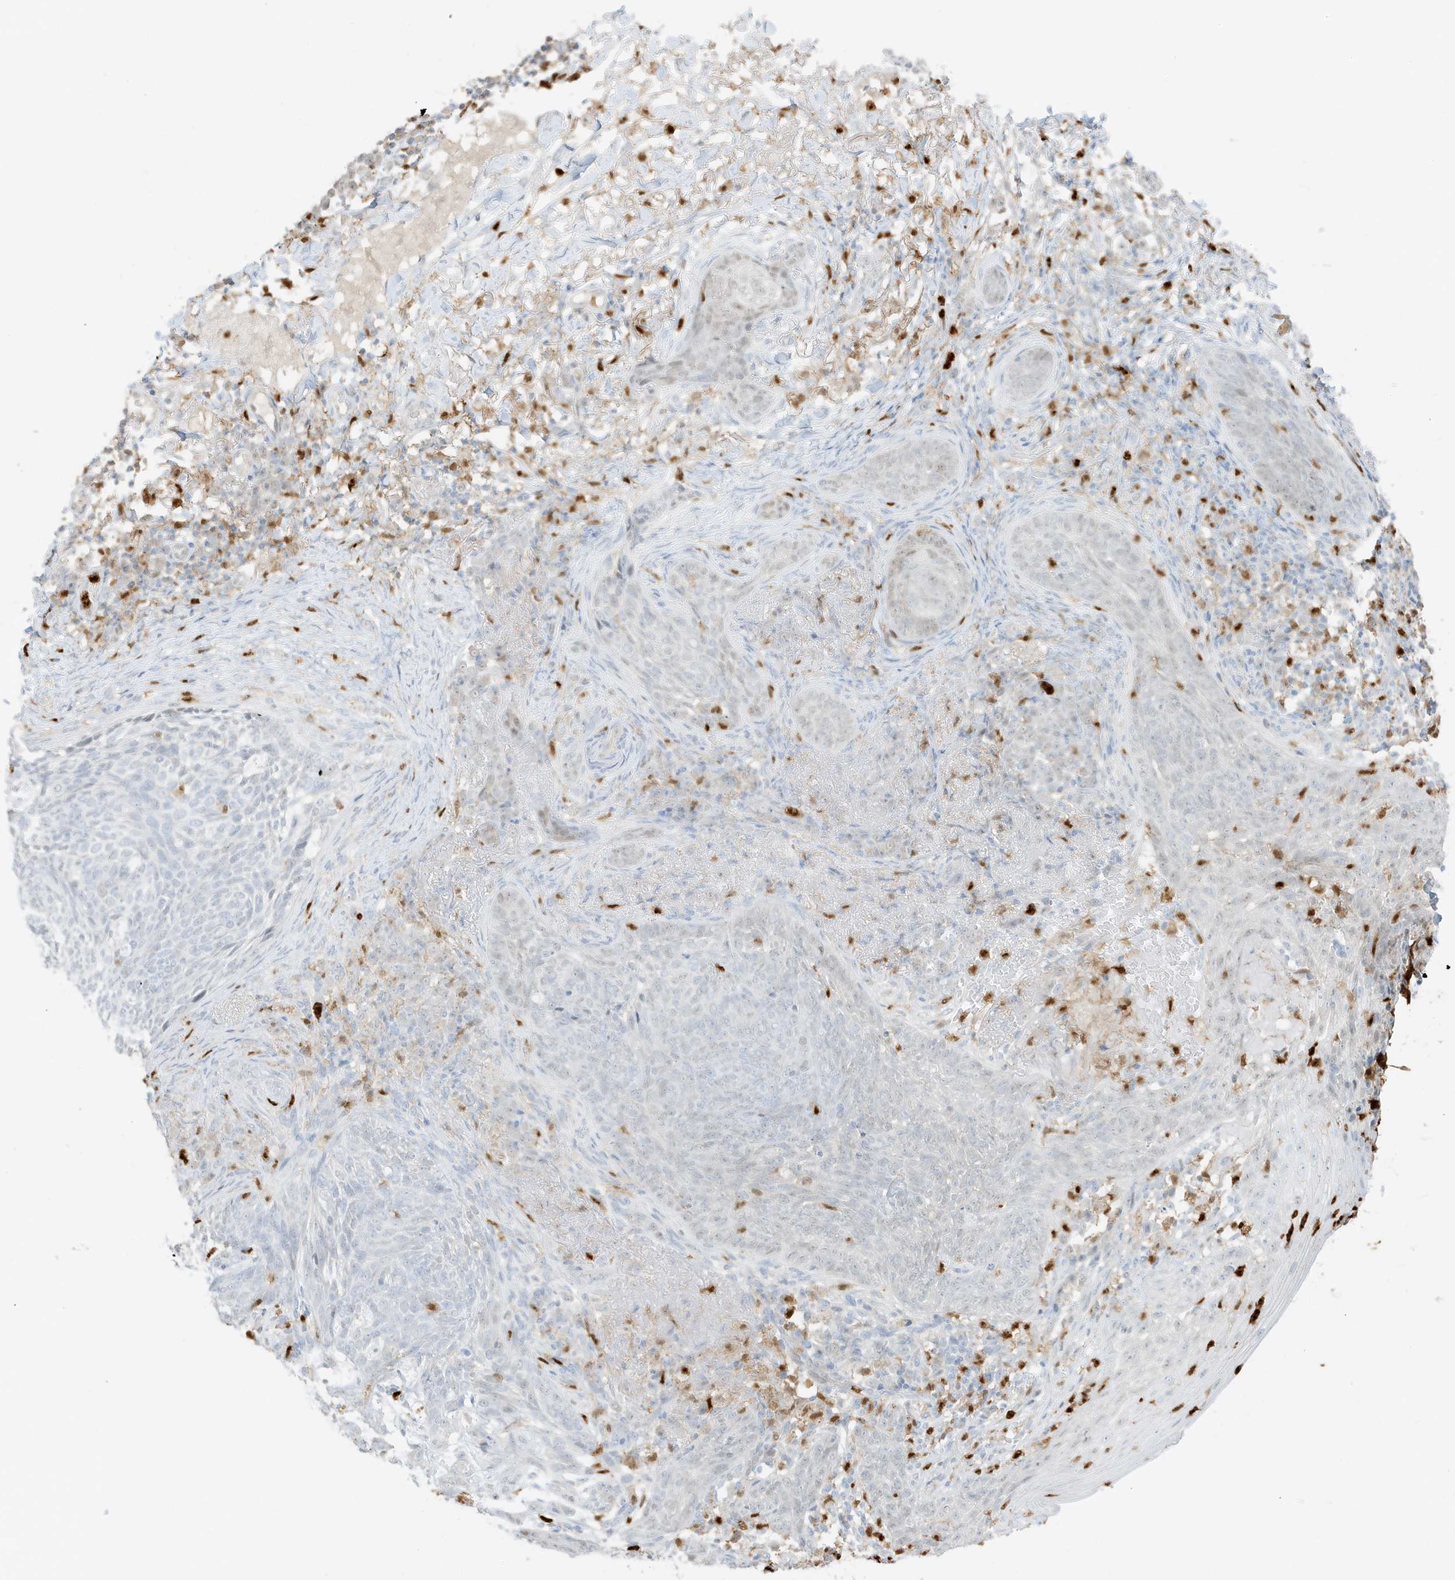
{"staining": {"intensity": "negative", "quantity": "none", "location": "none"}, "tissue": "skin cancer", "cell_type": "Tumor cells", "image_type": "cancer", "snomed": [{"axis": "morphology", "description": "Basal cell carcinoma"}, {"axis": "topography", "description": "Skin"}], "caption": "This micrograph is of skin basal cell carcinoma stained with immunohistochemistry to label a protein in brown with the nuclei are counter-stained blue. There is no positivity in tumor cells.", "gene": "GCA", "patient": {"sex": "male", "age": 85}}